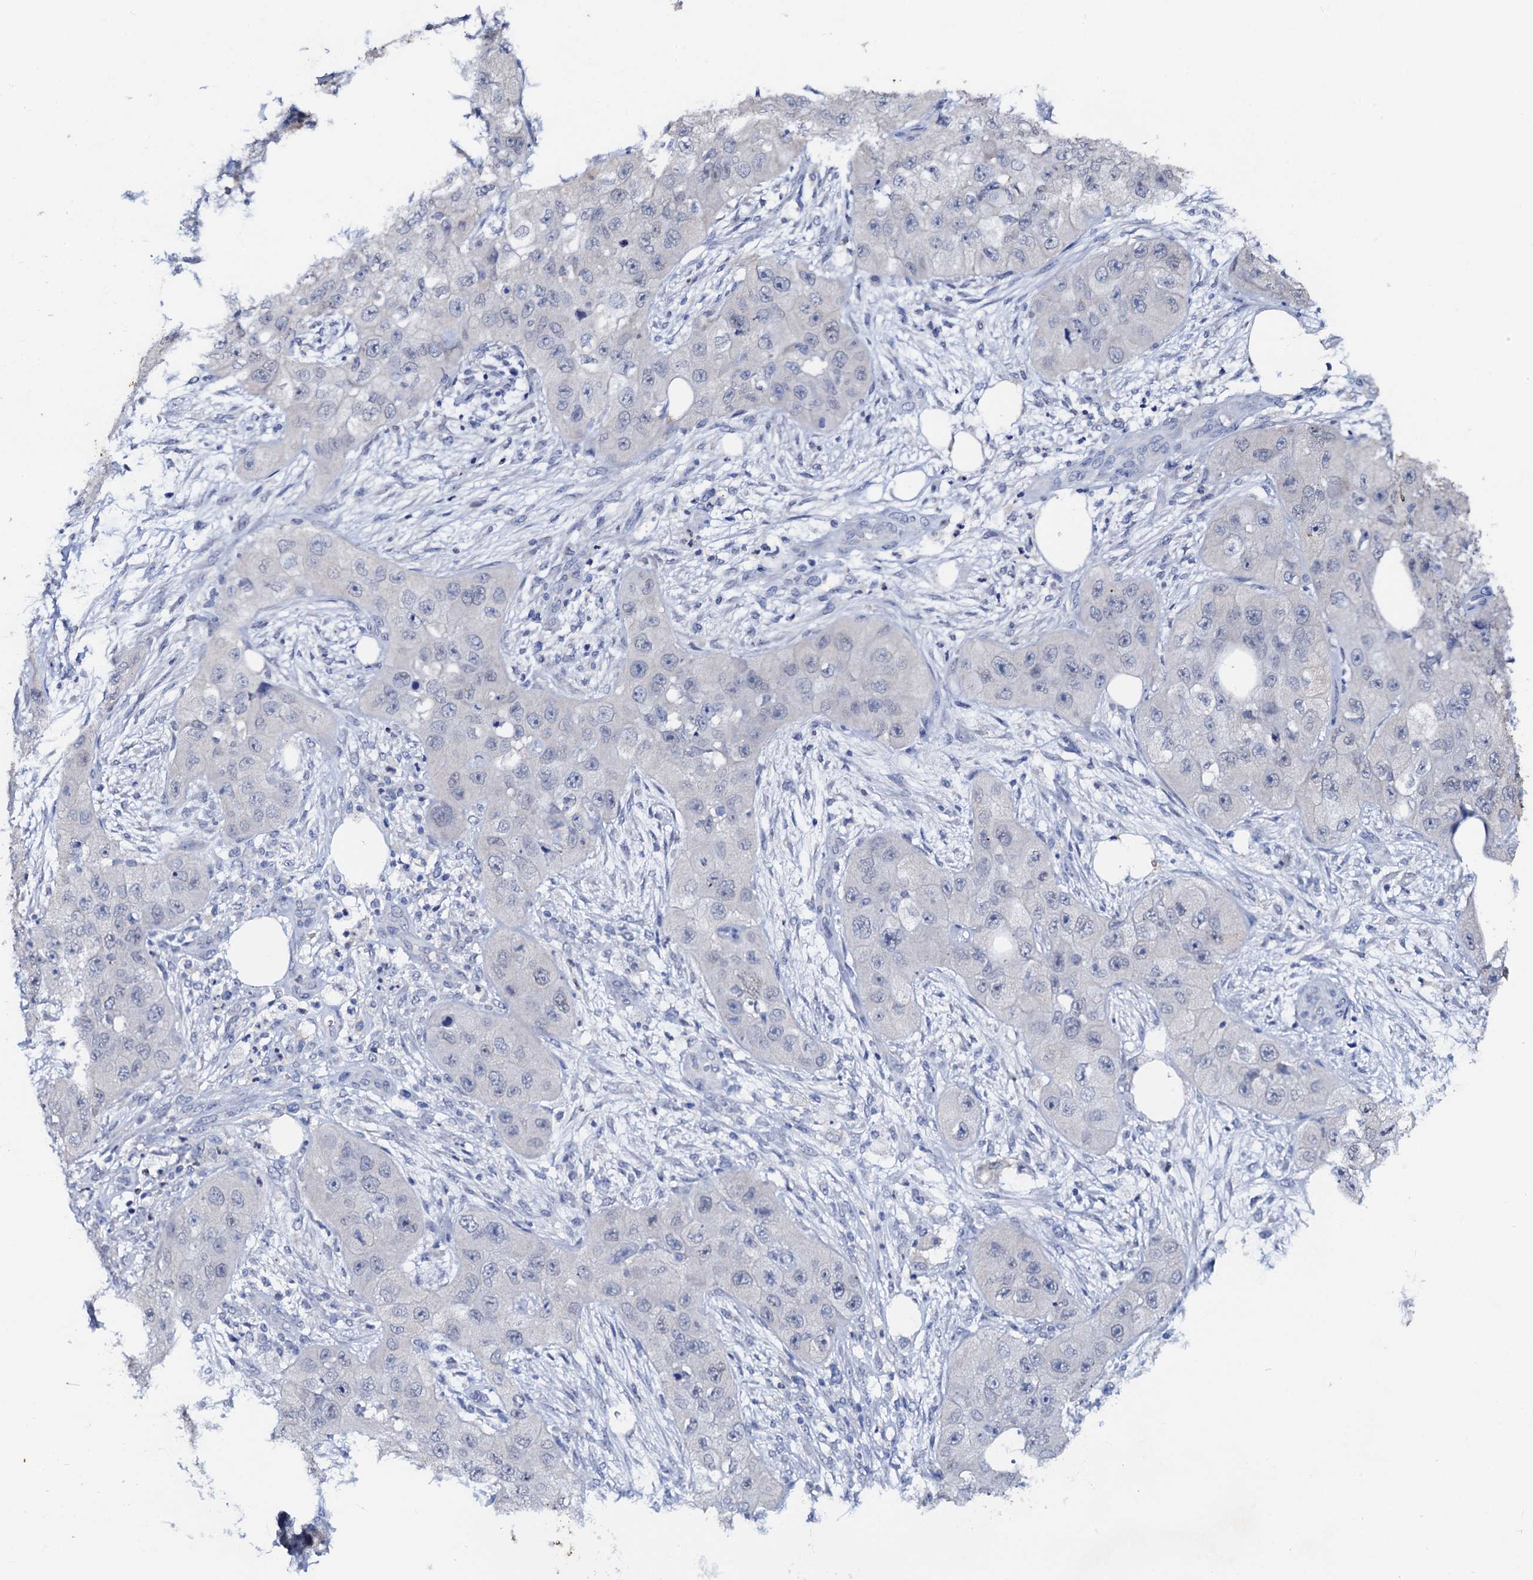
{"staining": {"intensity": "negative", "quantity": "none", "location": "none"}, "tissue": "skin cancer", "cell_type": "Tumor cells", "image_type": "cancer", "snomed": [{"axis": "morphology", "description": "Squamous cell carcinoma, NOS"}, {"axis": "topography", "description": "Skin"}, {"axis": "topography", "description": "Subcutis"}], "caption": "Image shows no protein staining in tumor cells of squamous cell carcinoma (skin) tissue.", "gene": "TMEM39B", "patient": {"sex": "male", "age": 73}}